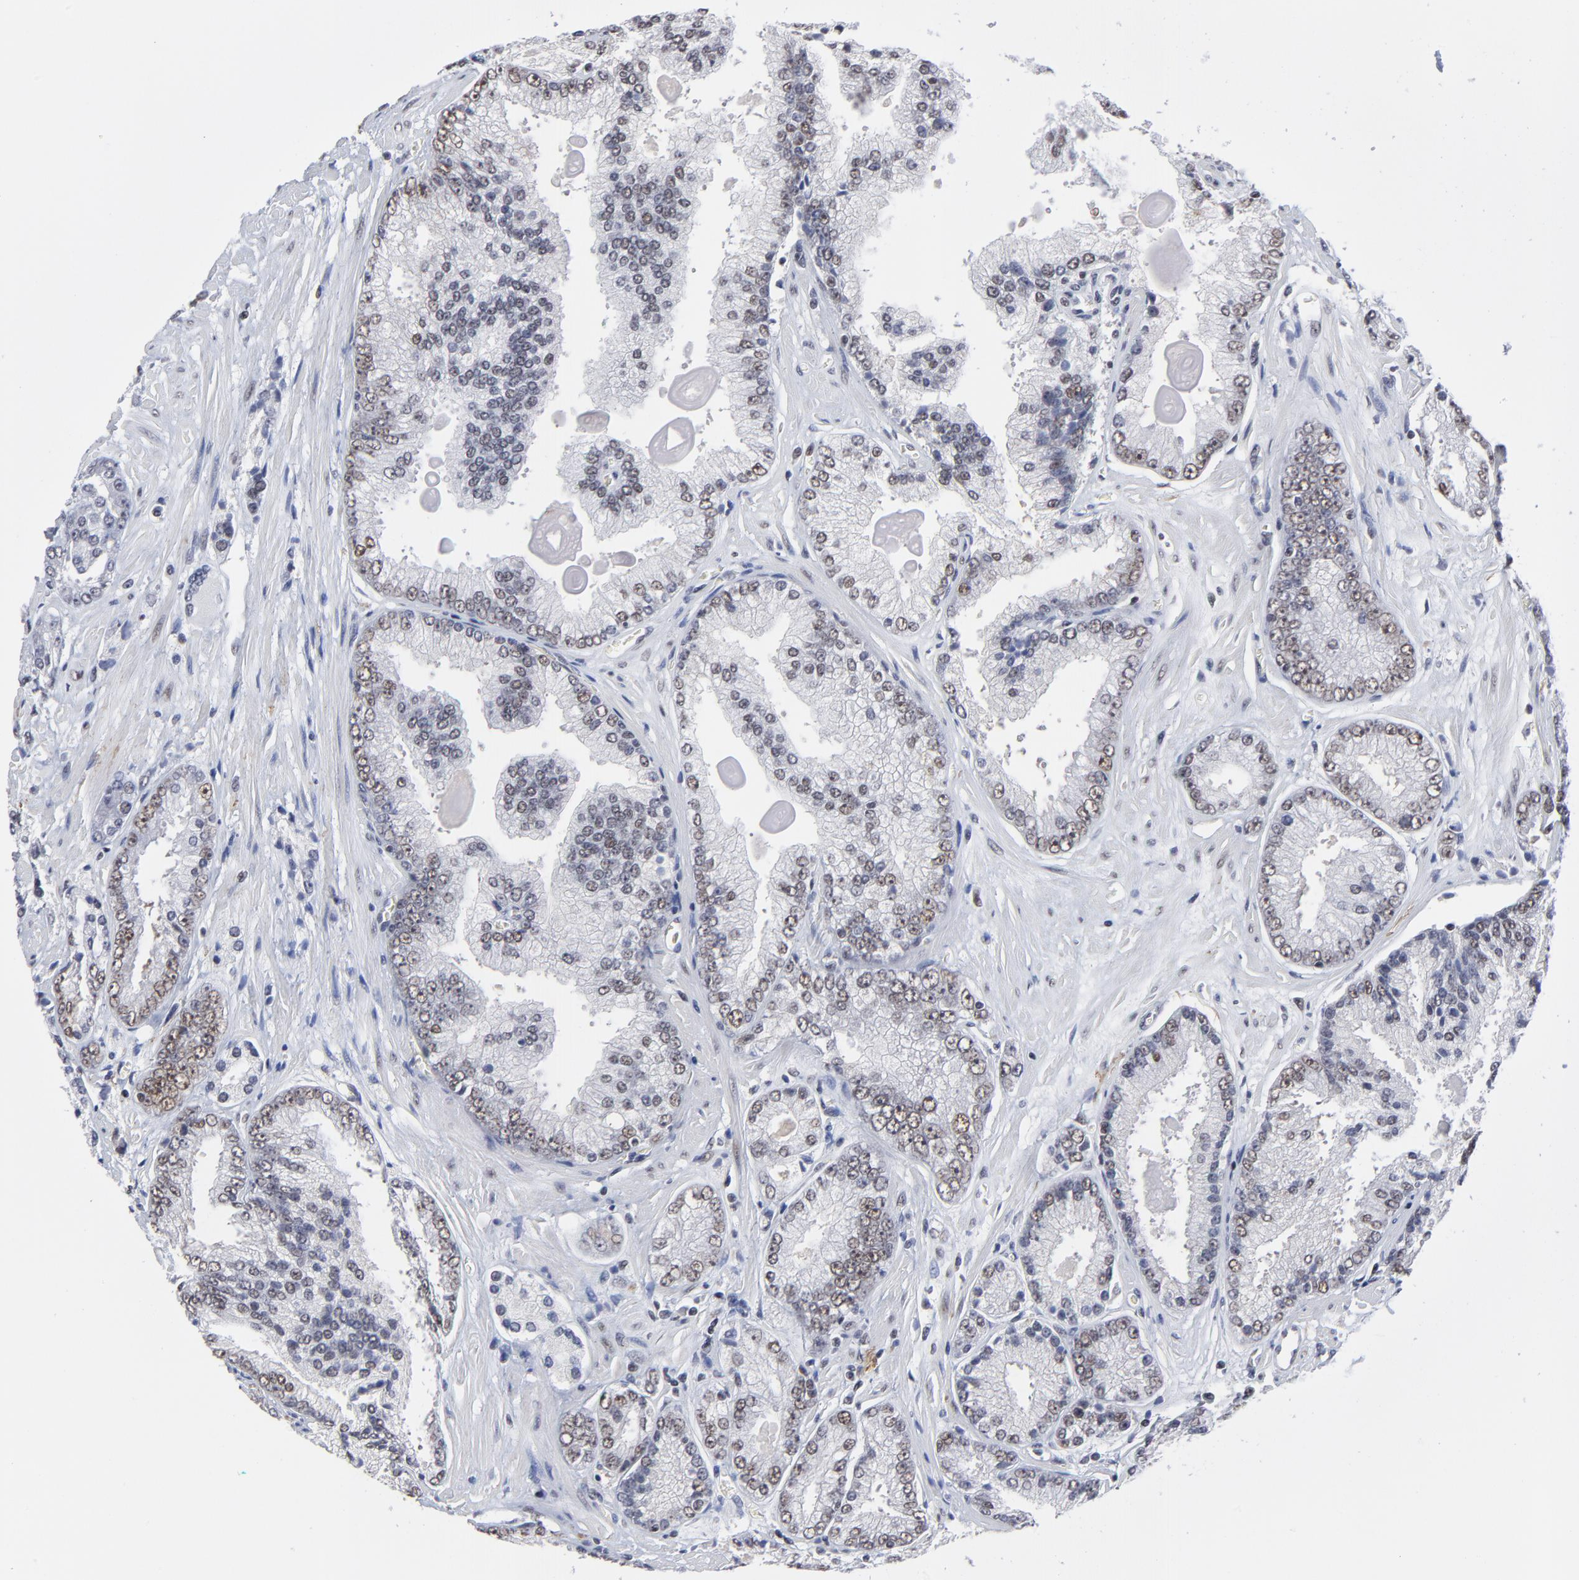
{"staining": {"intensity": "weak", "quantity": "25%-75%", "location": "nuclear"}, "tissue": "prostate cancer", "cell_type": "Tumor cells", "image_type": "cancer", "snomed": [{"axis": "morphology", "description": "Adenocarcinoma, High grade"}, {"axis": "topography", "description": "Prostate"}], "caption": "Immunohistochemistry (IHC) image of neoplastic tissue: human prostate cancer (high-grade adenocarcinoma) stained using immunohistochemistry displays low levels of weak protein expression localized specifically in the nuclear of tumor cells, appearing as a nuclear brown color.", "gene": "OGFOD1", "patient": {"sex": "male", "age": 71}}